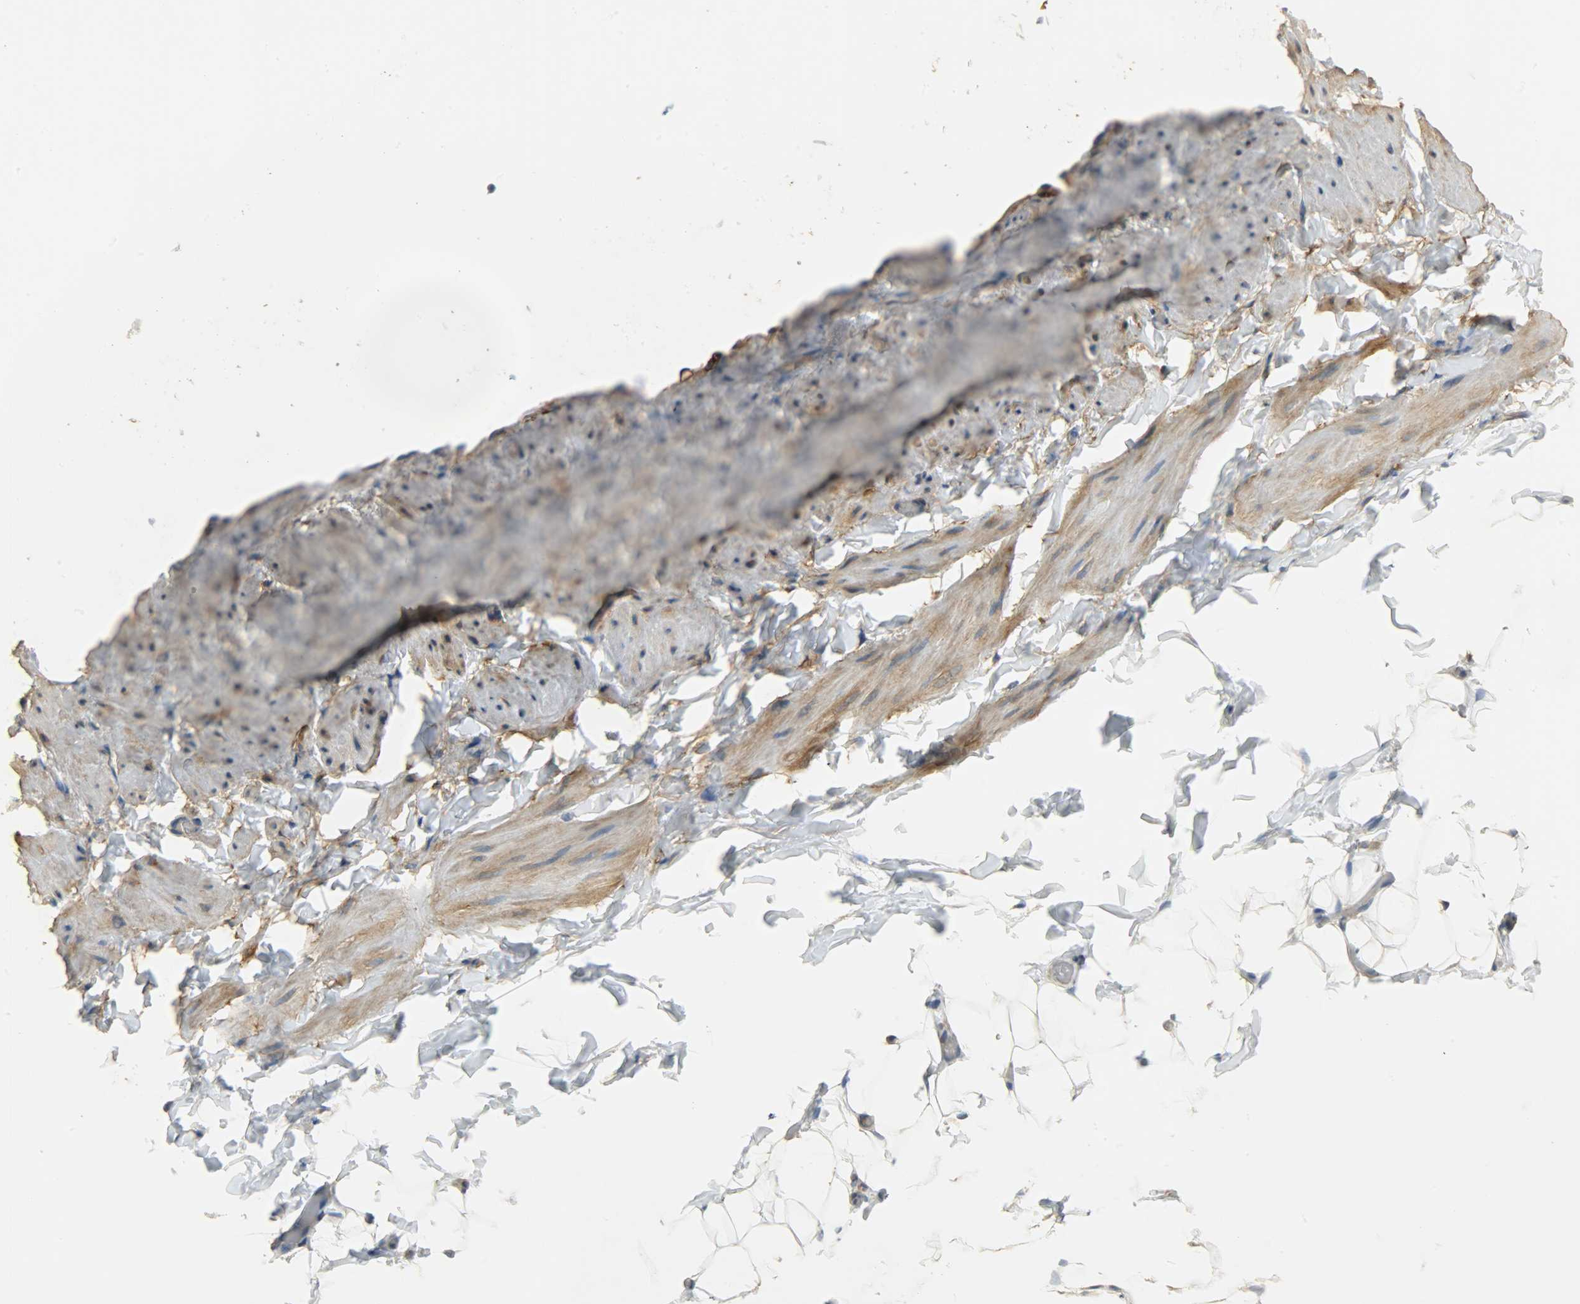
{"staining": {"intensity": "moderate", "quantity": "<25%", "location": "cytoplasmic/membranous"}, "tissue": "adipose tissue", "cell_type": "Adipocytes", "image_type": "normal", "snomed": [{"axis": "morphology", "description": "Normal tissue, NOS"}, {"axis": "topography", "description": "Soft tissue"}], "caption": "Immunohistochemistry (IHC) staining of unremarkable adipose tissue, which reveals low levels of moderate cytoplasmic/membranous expression in approximately <25% of adipocytes indicating moderate cytoplasmic/membranous protein staining. The staining was performed using DAB (3,3'-diaminobenzidine) (brown) for protein detection and nuclei were counterstained in hematoxylin (blue).", "gene": "C1orf198", "patient": {"sex": "male", "age": 26}}